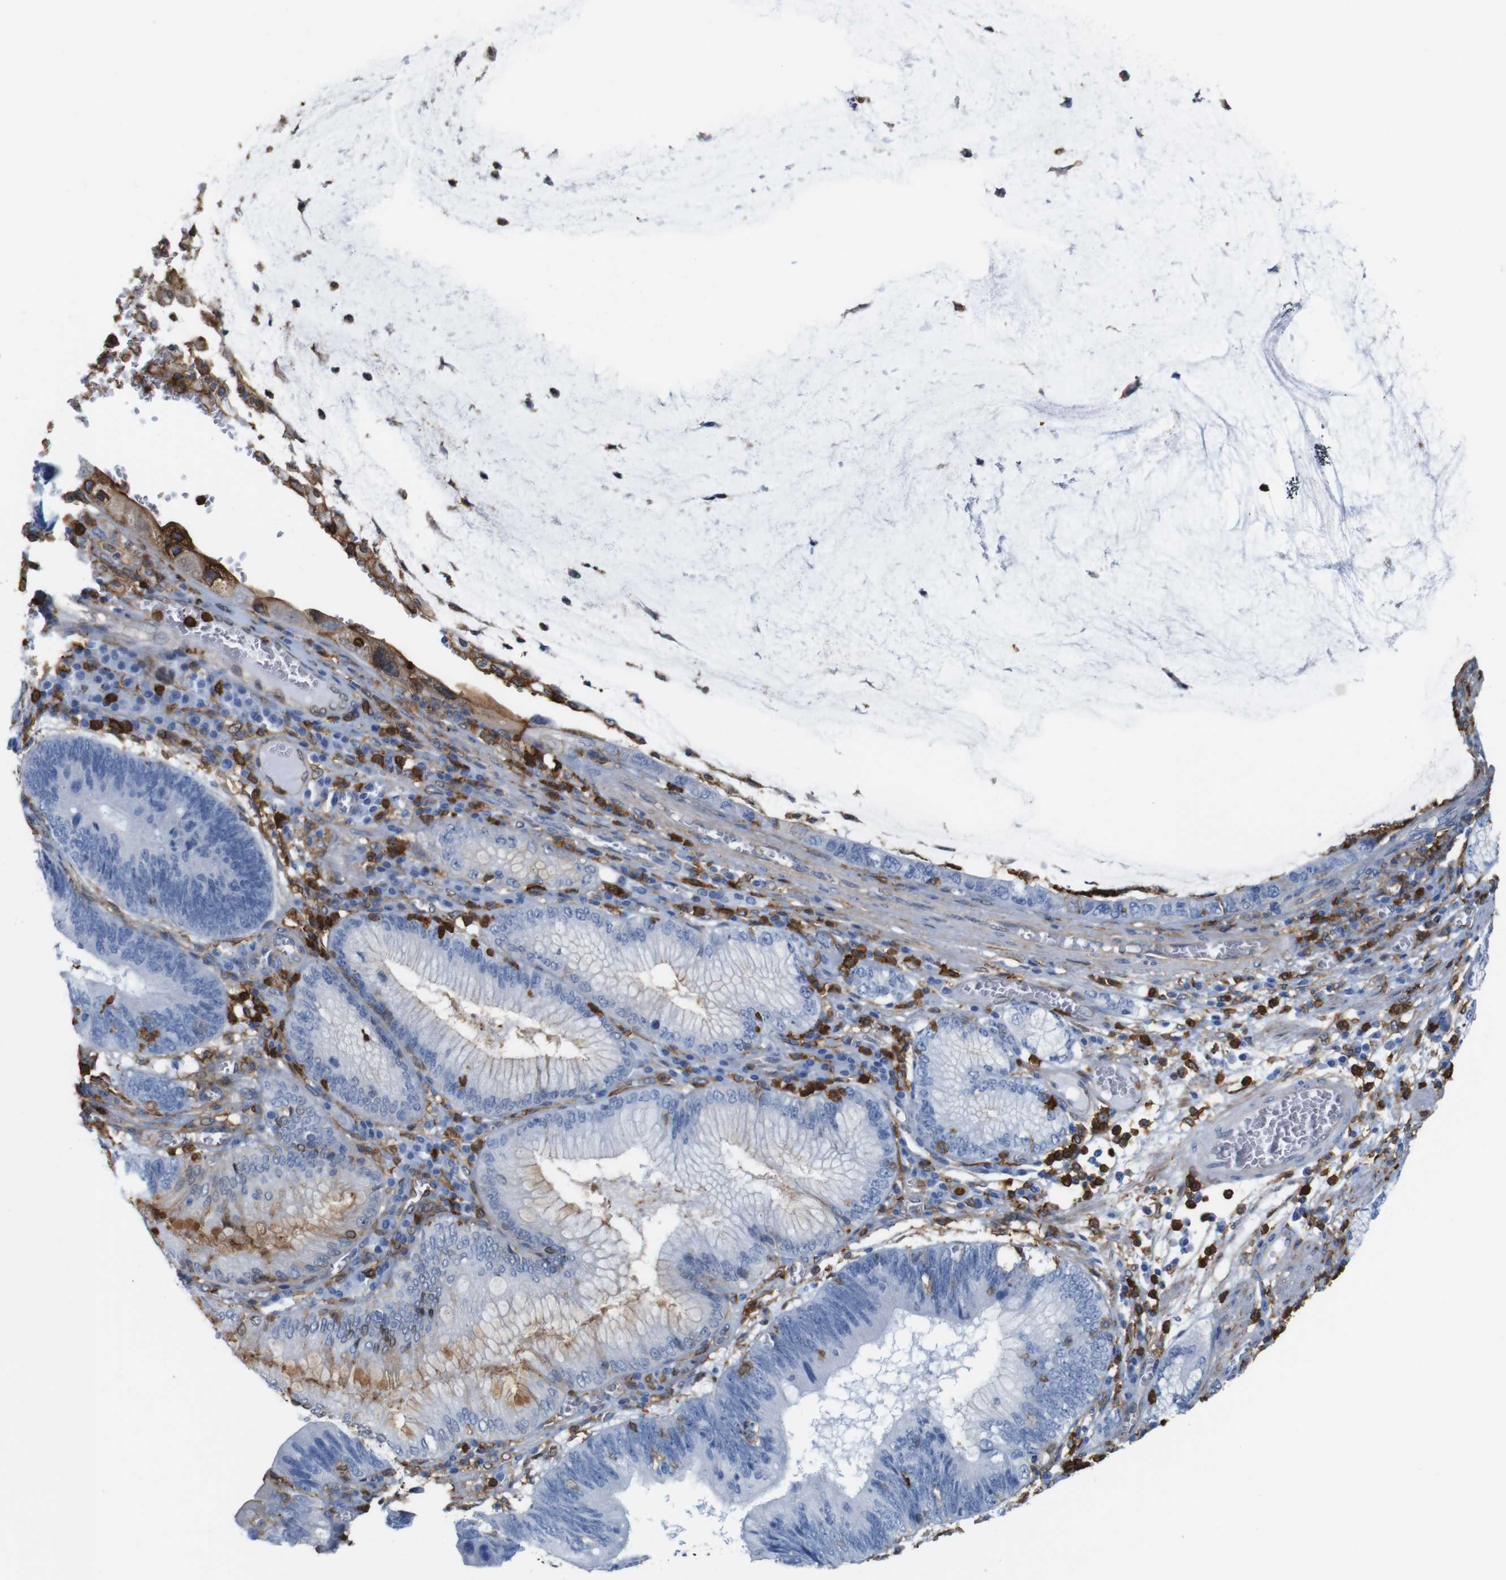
{"staining": {"intensity": "negative", "quantity": "none", "location": "none"}, "tissue": "stomach cancer", "cell_type": "Tumor cells", "image_type": "cancer", "snomed": [{"axis": "morphology", "description": "Adenocarcinoma, NOS"}, {"axis": "topography", "description": "Stomach"}], "caption": "This micrograph is of stomach adenocarcinoma stained with immunohistochemistry to label a protein in brown with the nuclei are counter-stained blue. There is no expression in tumor cells.", "gene": "ANXA1", "patient": {"sex": "male", "age": 59}}